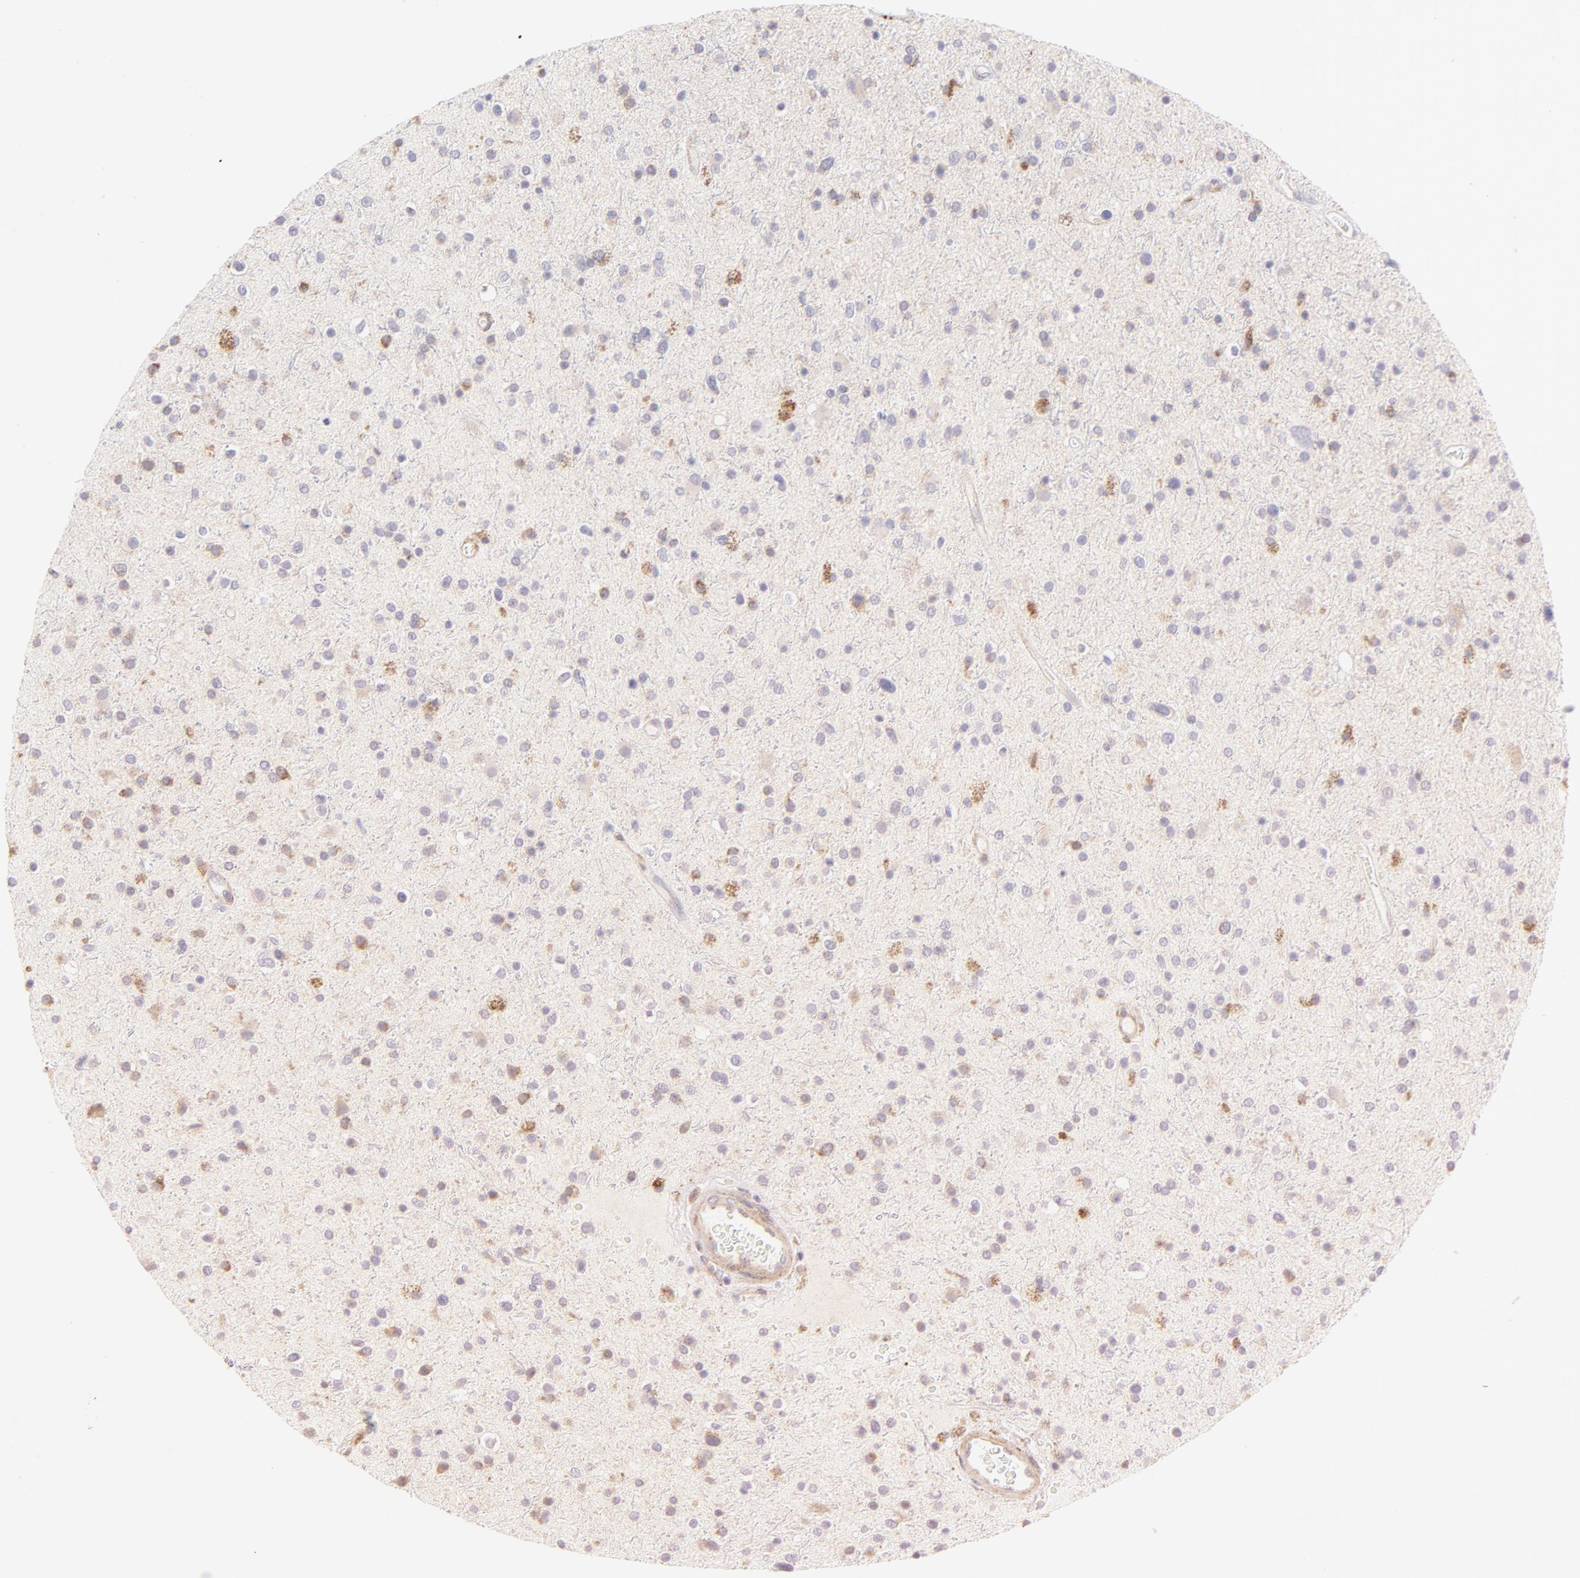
{"staining": {"intensity": "weak", "quantity": "<25%", "location": "cytoplasmic/membranous"}, "tissue": "glioma", "cell_type": "Tumor cells", "image_type": "cancer", "snomed": [{"axis": "morphology", "description": "Glioma, malignant, High grade"}, {"axis": "topography", "description": "Brain"}], "caption": "Immunohistochemistry (IHC) micrograph of neoplastic tissue: human high-grade glioma (malignant) stained with DAB displays no significant protein expression in tumor cells.", "gene": "RAPGEF3", "patient": {"sex": "male", "age": 33}}